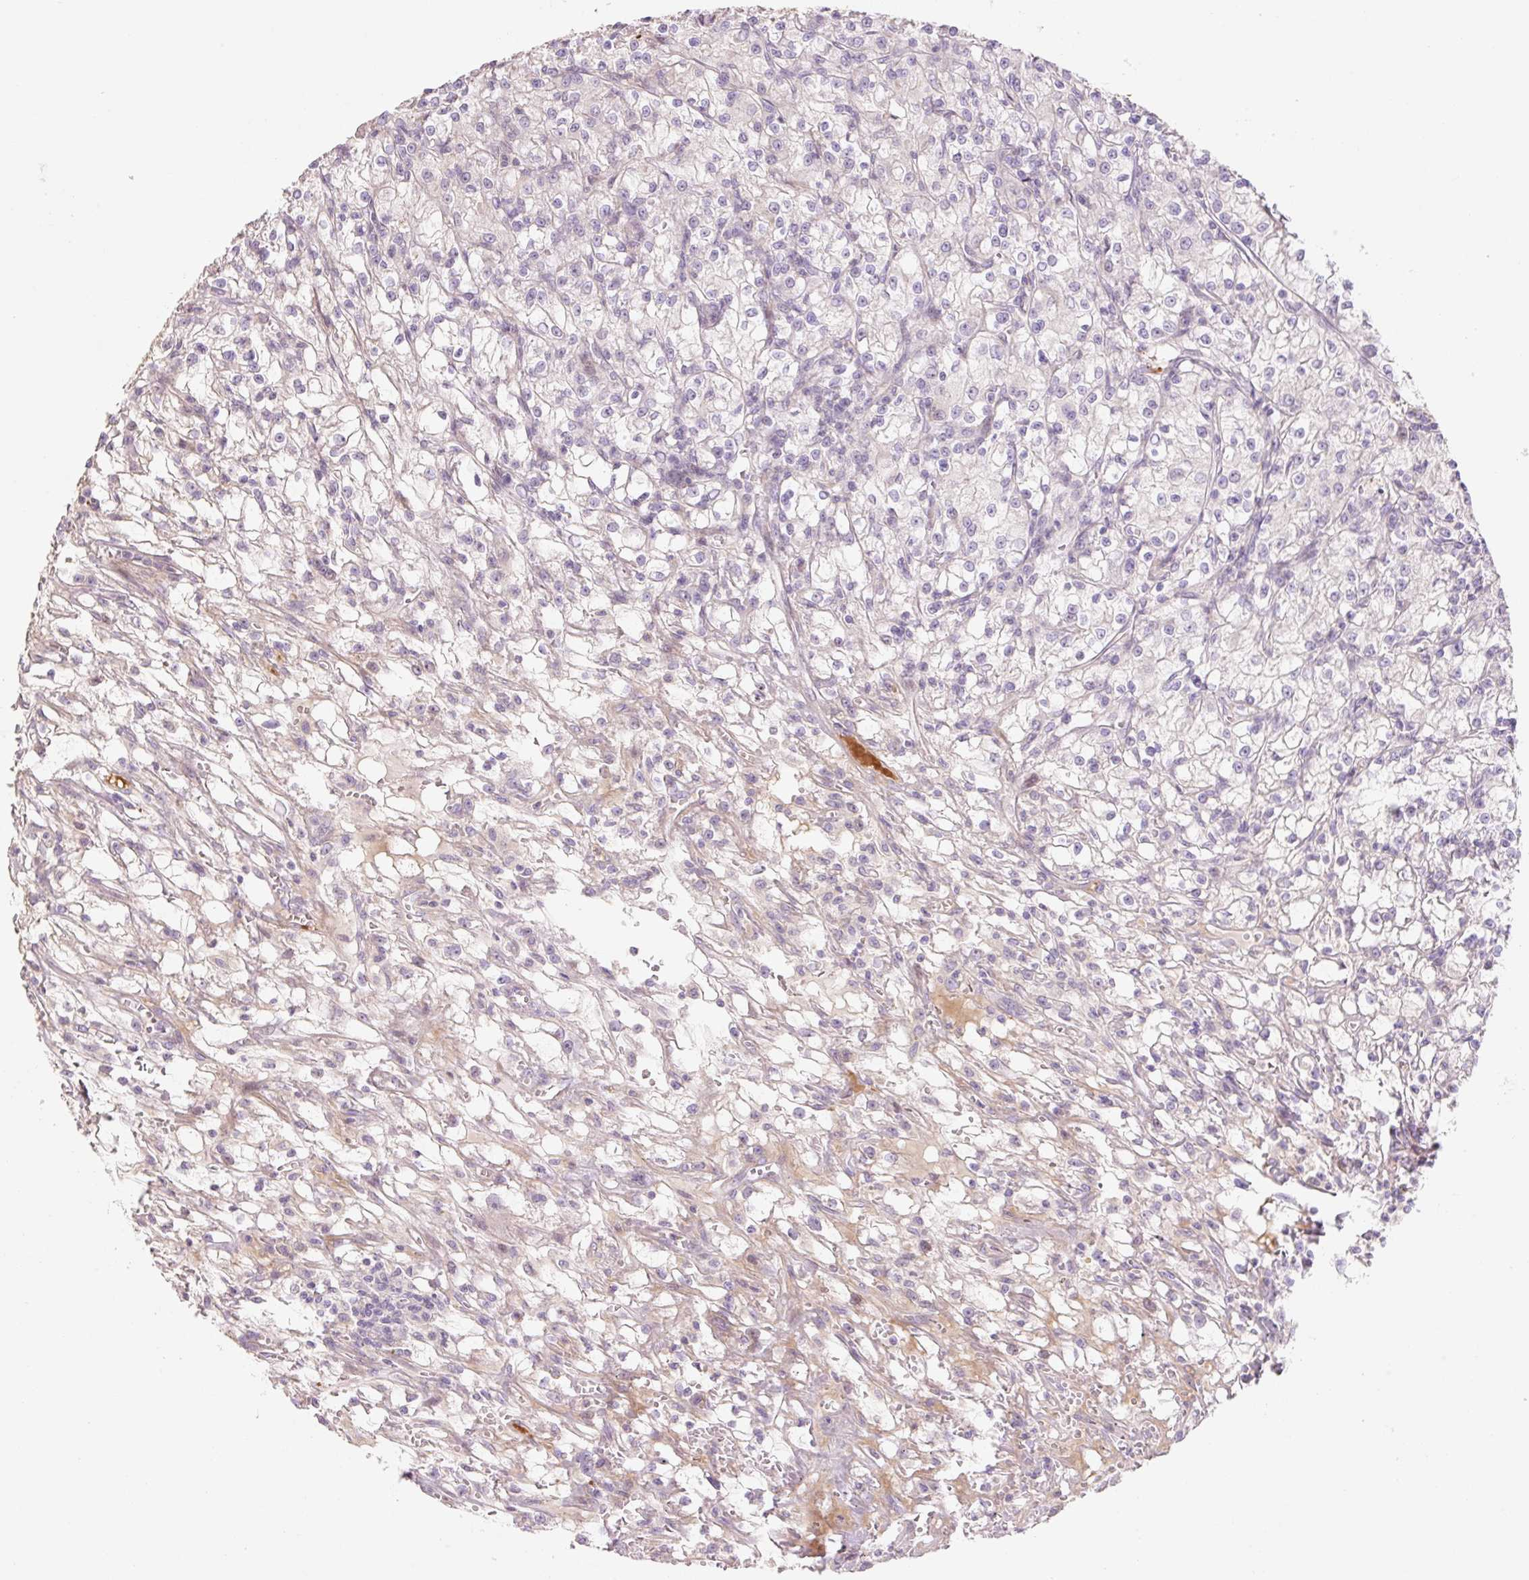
{"staining": {"intensity": "negative", "quantity": "none", "location": "none"}, "tissue": "renal cancer", "cell_type": "Tumor cells", "image_type": "cancer", "snomed": [{"axis": "morphology", "description": "Adenocarcinoma, NOS"}, {"axis": "topography", "description": "Kidney"}], "caption": "The immunohistochemistry (IHC) image has no significant expression in tumor cells of renal cancer tissue.", "gene": "ZNF552", "patient": {"sex": "female", "age": 59}}